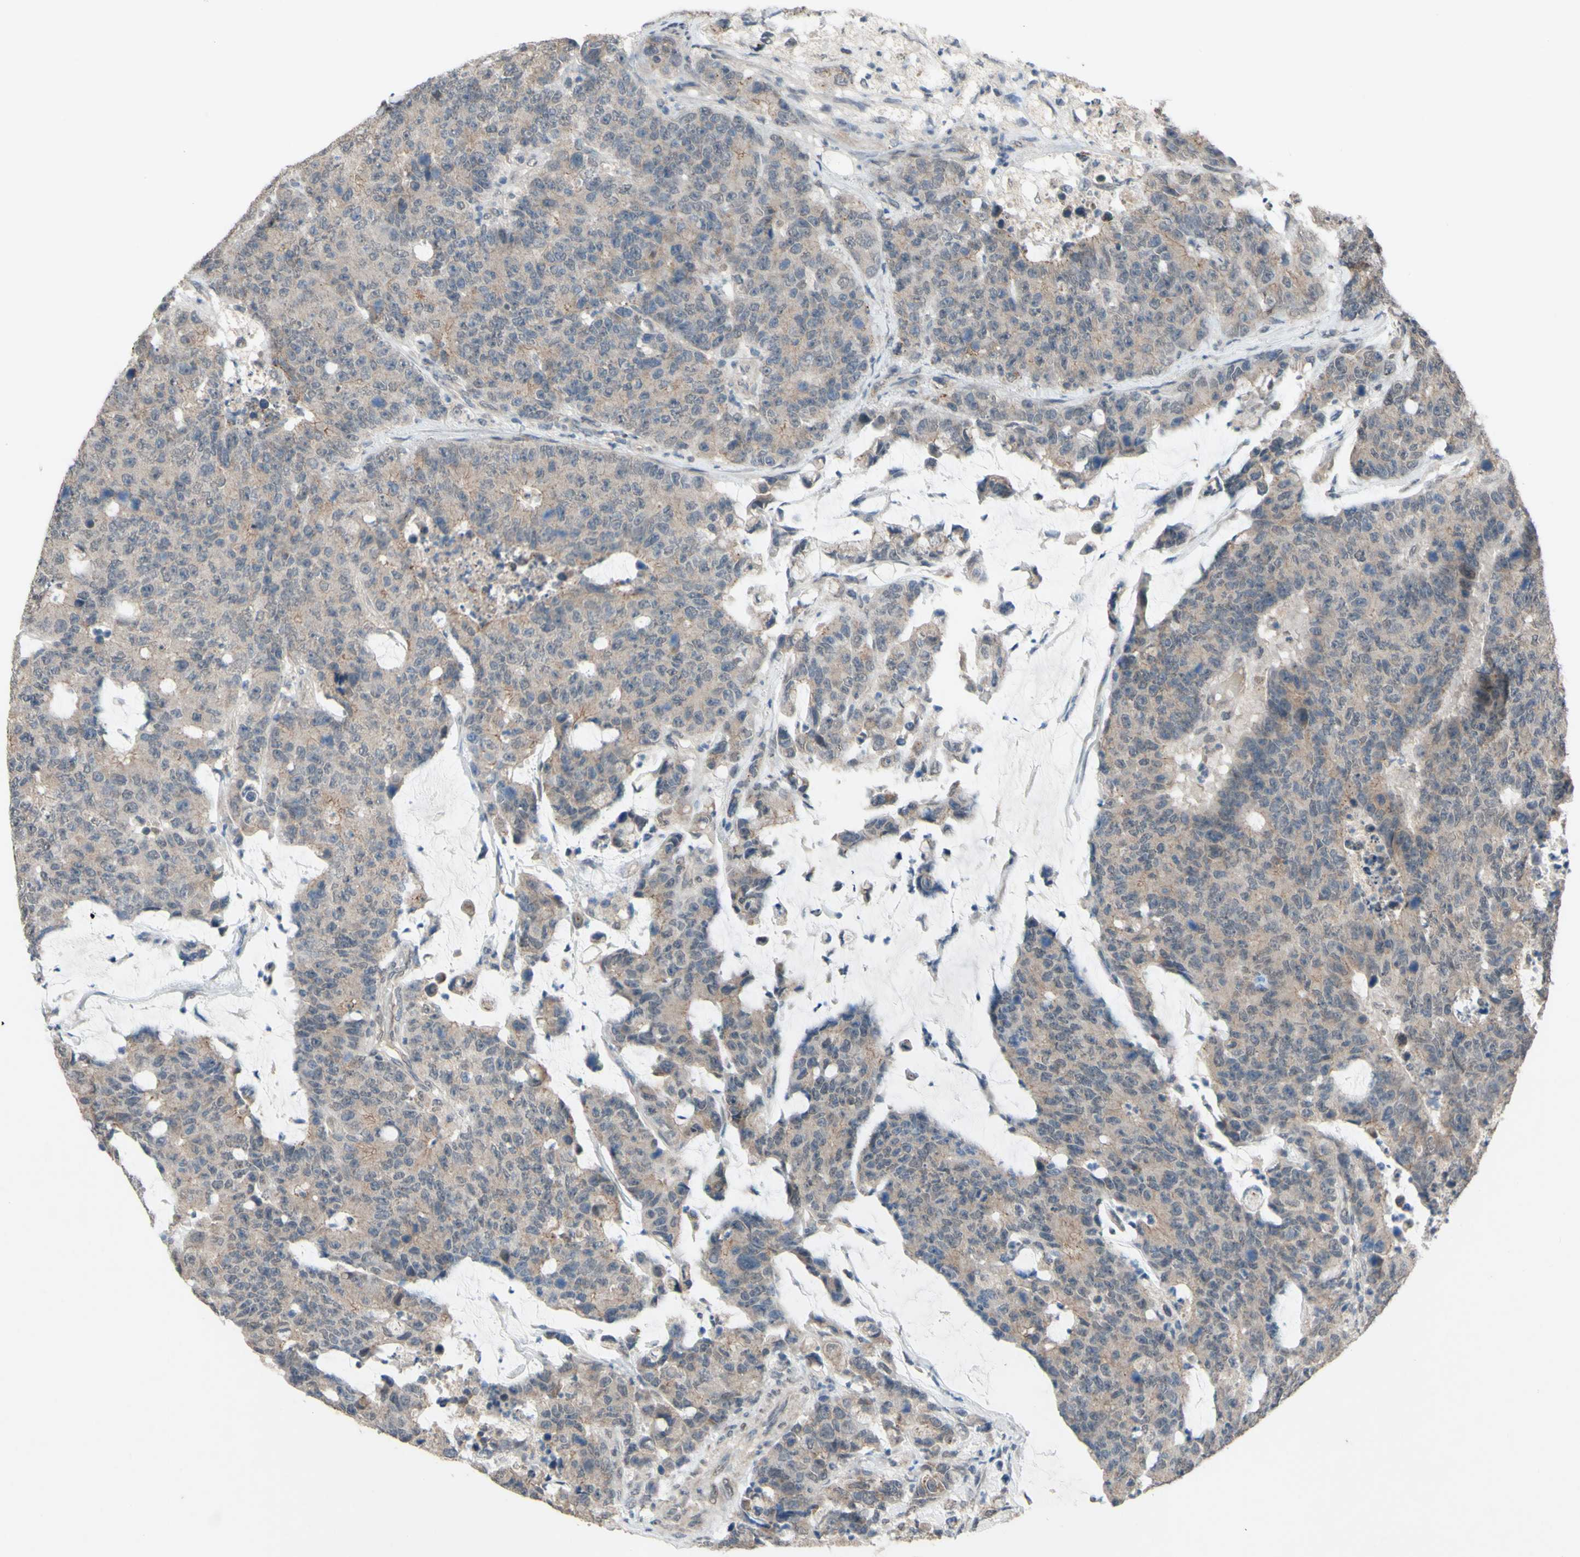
{"staining": {"intensity": "weak", "quantity": ">75%", "location": "cytoplasmic/membranous"}, "tissue": "colorectal cancer", "cell_type": "Tumor cells", "image_type": "cancer", "snomed": [{"axis": "morphology", "description": "Adenocarcinoma, NOS"}, {"axis": "topography", "description": "Colon"}], "caption": "Immunohistochemical staining of colorectal adenocarcinoma demonstrates weak cytoplasmic/membranous protein expression in about >75% of tumor cells. The protein is stained brown, and the nuclei are stained in blue (DAB IHC with brightfield microscopy, high magnification).", "gene": "CDCP1", "patient": {"sex": "female", "age": 86}}